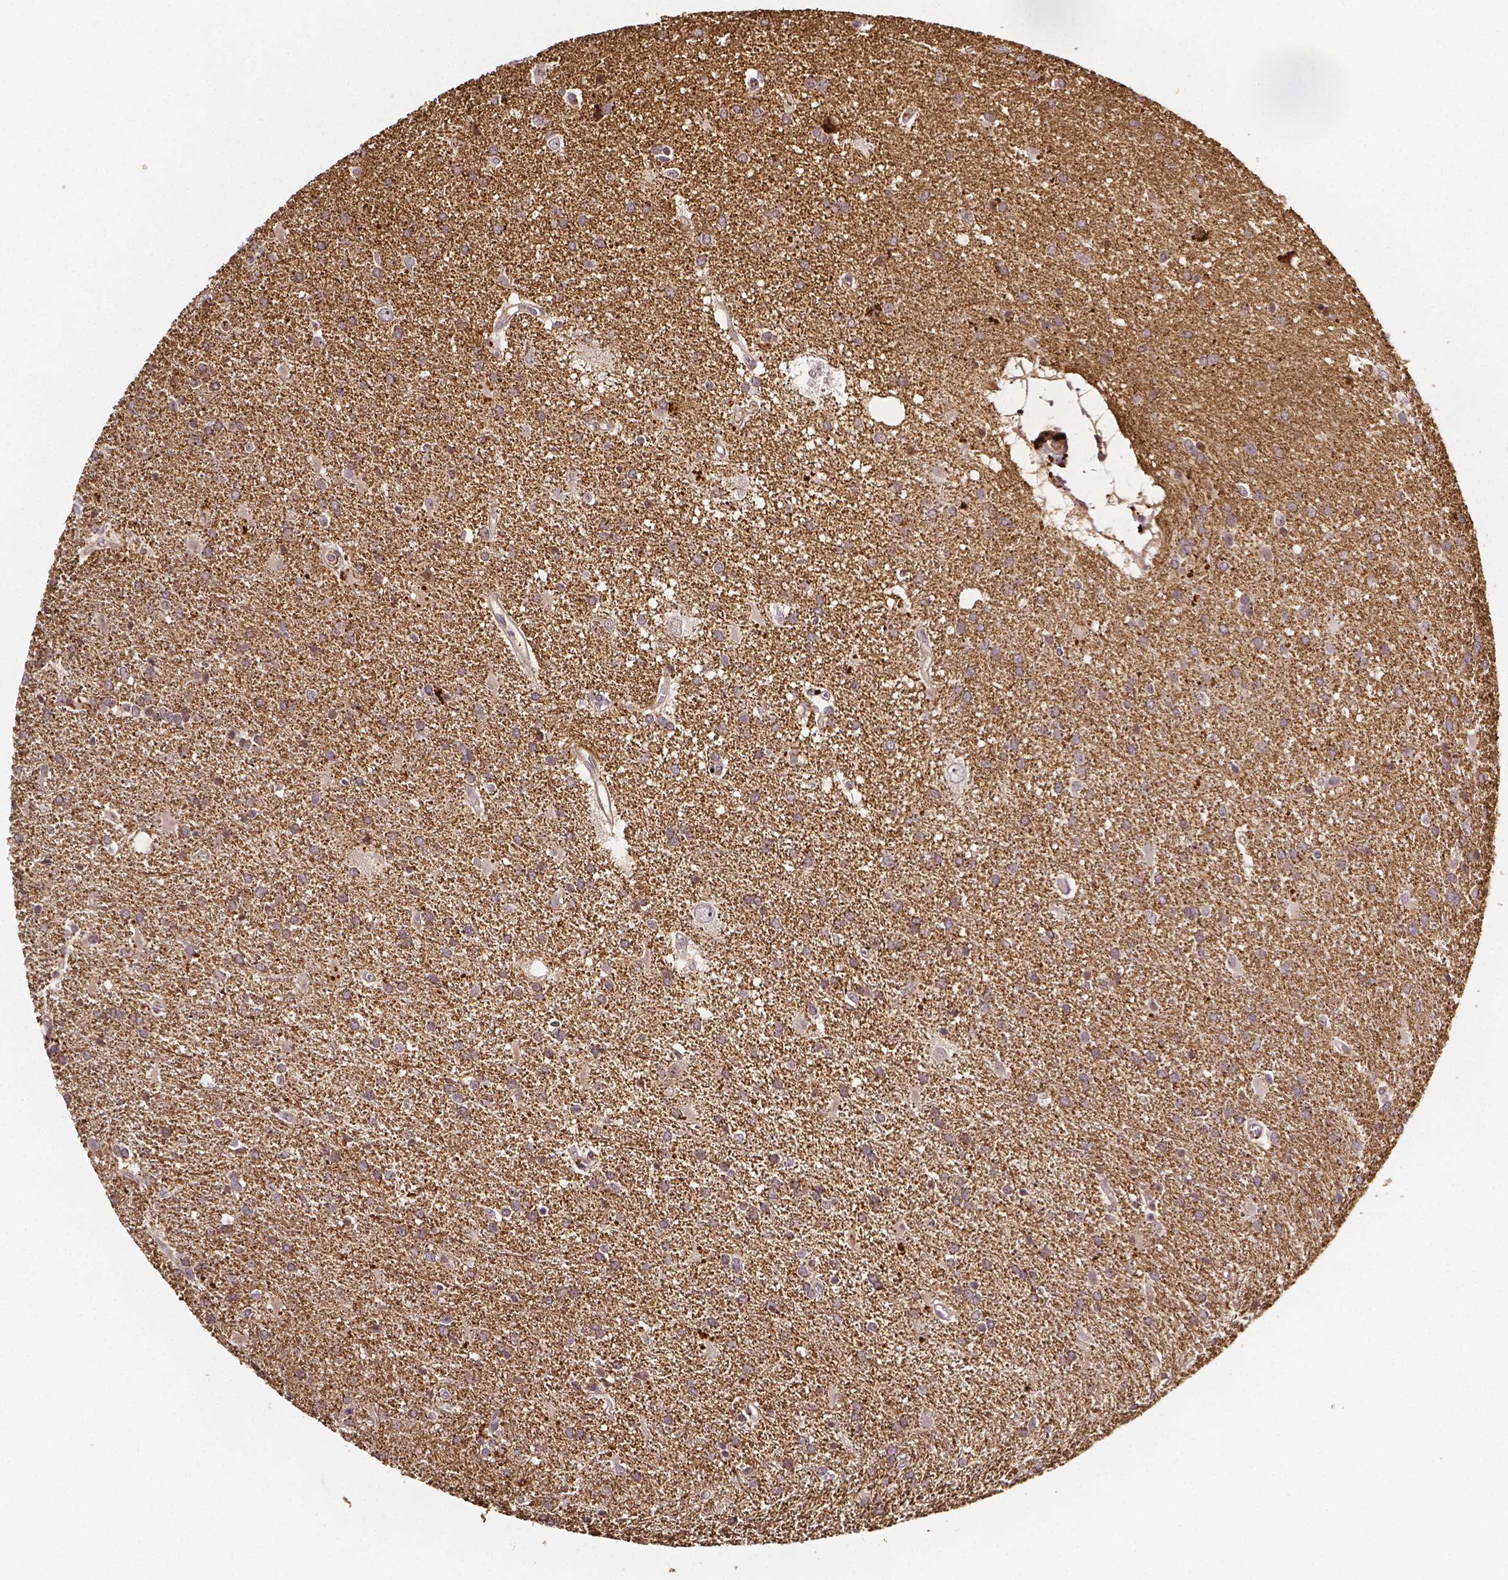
{"staining": {"intensity": "negative", "quantity": "none", "location": "none"}, "tissue": "glioma", "cell_type": "Tumor cells", "image_type": "cancer", "snomed": [{"axis": "morphology", "description": "Glioma, malignant, Low grade"}, {"axis": "topography", "description": "Brain"}], "caption": "Immunohistochemistry histopathology image of neoplastic tissue: human glioma stained with DAB demonstrates no significant protein positivity in tumor cells.", "gene": "NRGN", "patient": {"sex": "male", "age": 66}}